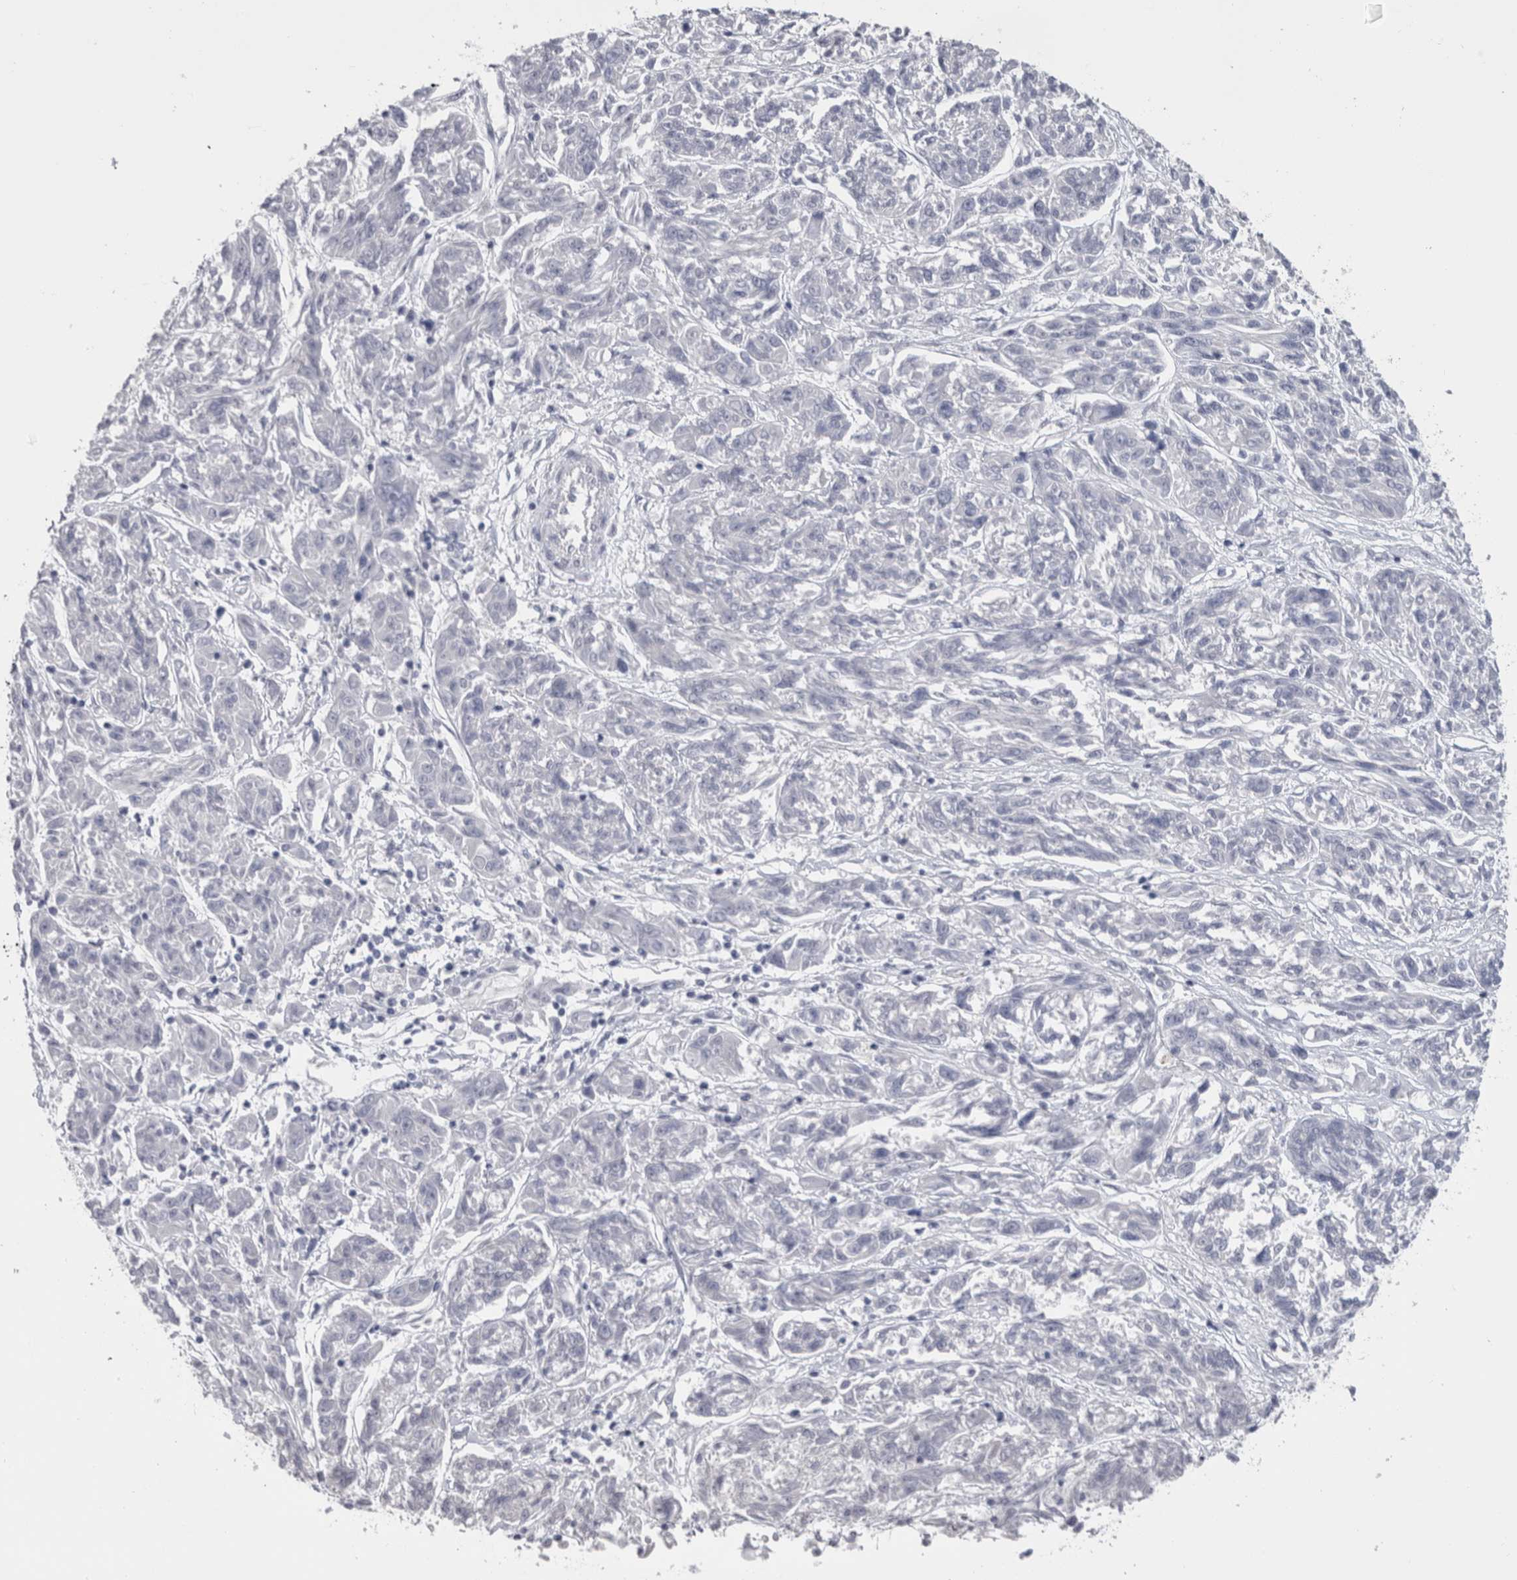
{"staining": {"intensity": "negative", "quantity": "none", "location": "none"}, "tissue": "melanoma", "cell_type": "Tumor cells", "image_type": "cancer", "snomed": [{"axis": "morphology", "description": "Malignant melanoma, NOS"}, {"axis": "topography", "description": "Skin"}], "caption": "Tumor cells show no significant protein expression in malignant melanoma.", "gene": "MSMB", "patient": {"sex": "male", "age": 53}}